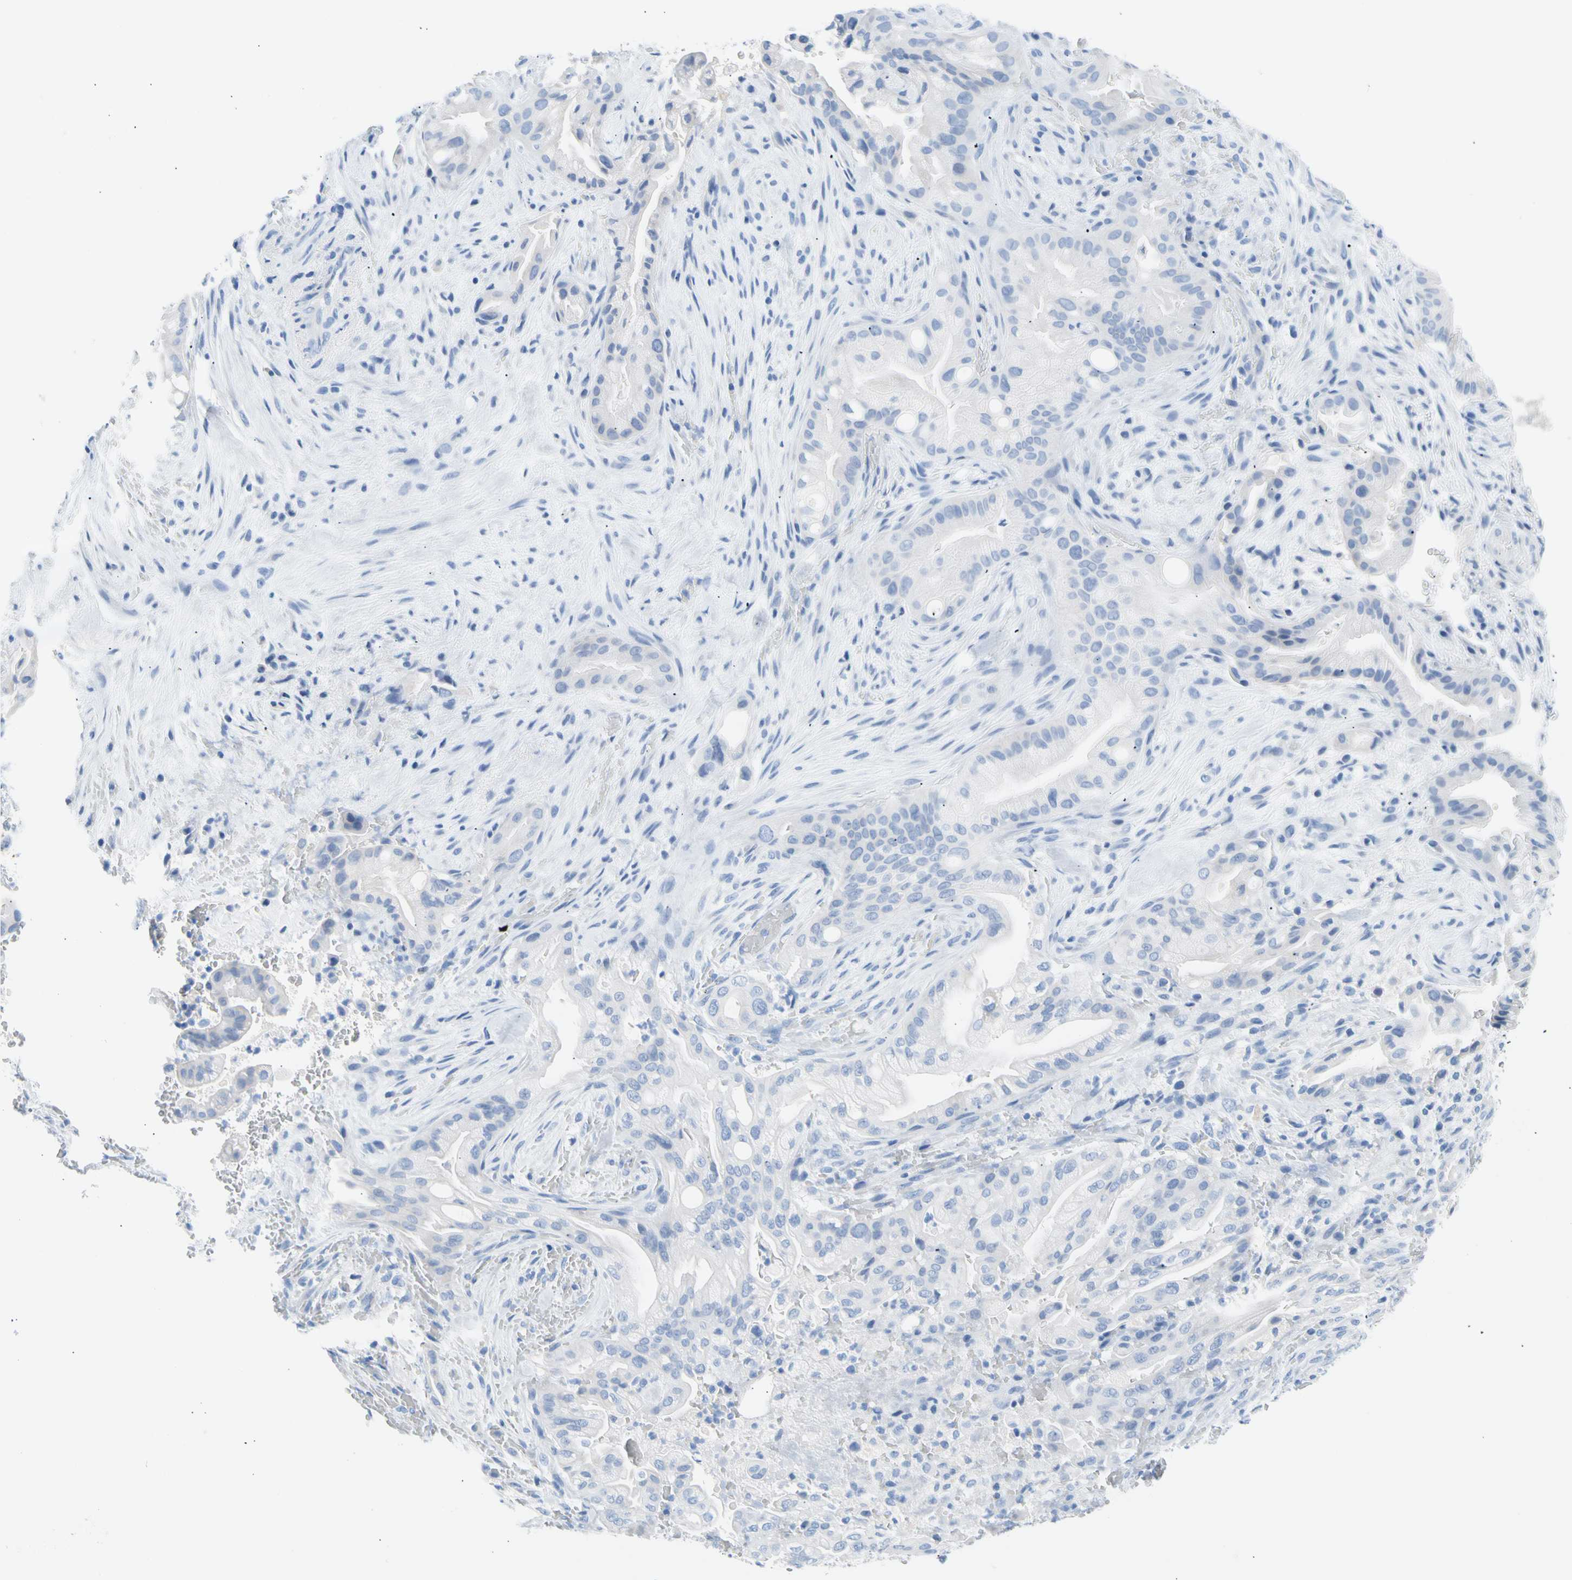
{"staining": {"intensity": "negative", "quantity": "none", "location": "none"}, "tissue": "liver cancer", "cell_type": "Tumor cells", "image_type": "cancer", "snomed": [{"axis": "morphology", "description": "Cholangiocarcinoma"}, {"axis": "topography", "description": "Liver"}], "caption": "Liver cancer (cholangiocarcinoma) was stained to show a protein in brown. There is no significant expression in tumor cells.", "gene": "CEL", "patient": {"sex": "female", "age": 68}}